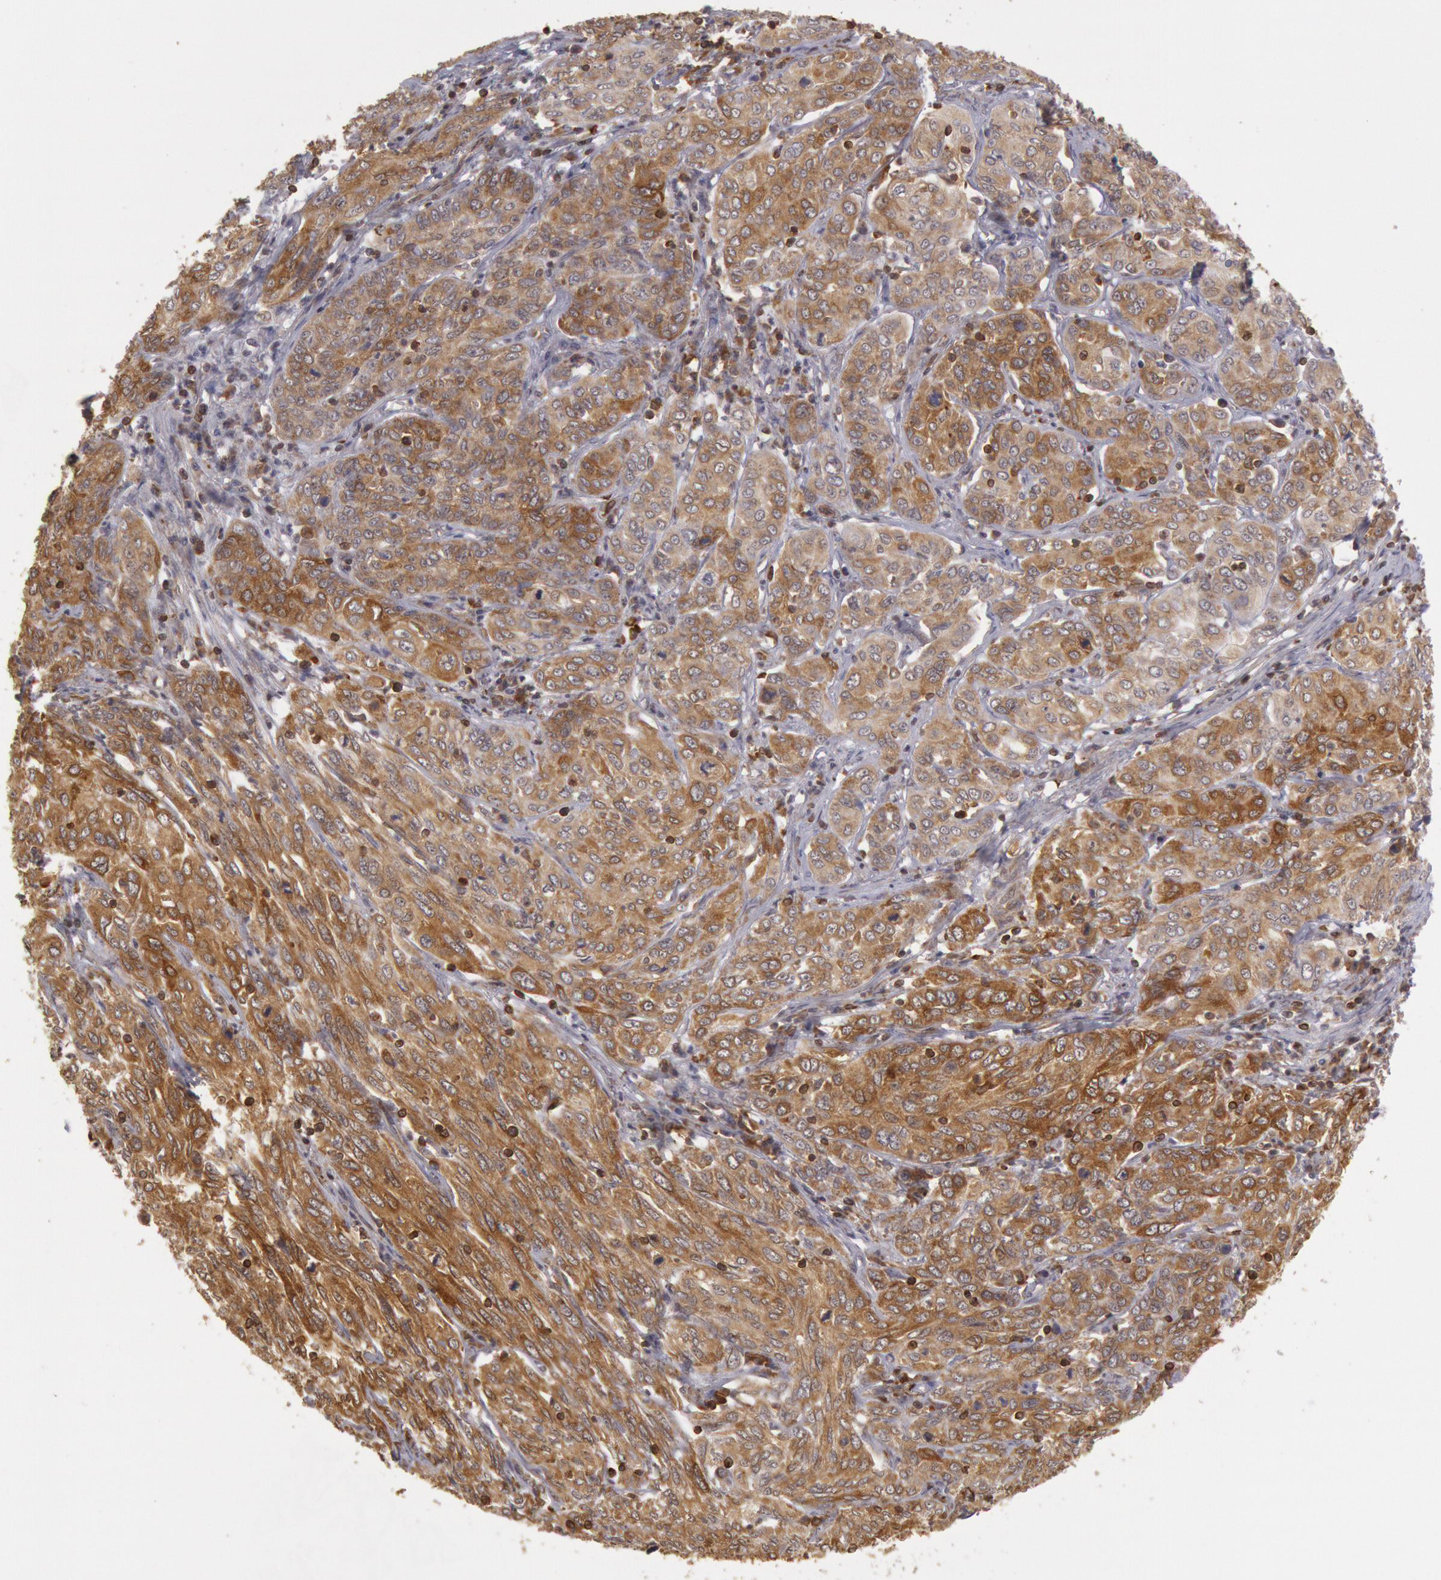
{"staining": {"intensity": "moderate", "quantity": ">75%", "location": "cytoplasmic/membranous"}, "tissue": "cervical cancer", "cell_type": "Tumor cells", "image_type": "cancer", "snomed": [{"axis": "morphology", "description": "Squamous cell carcinoma, NOS"}, {"axis": "topography", "description": "Cervix"}], "caption": "IHC of squamous cell carcinoma (cervical) reveals medium levels of moderate cytoplasmic/membranous expression in about >75% of tumor cells. (IHC, brightfield microscopy, high magnification).", "gene": "TAP2", "patient": {"sex": "female", "age": 38}}